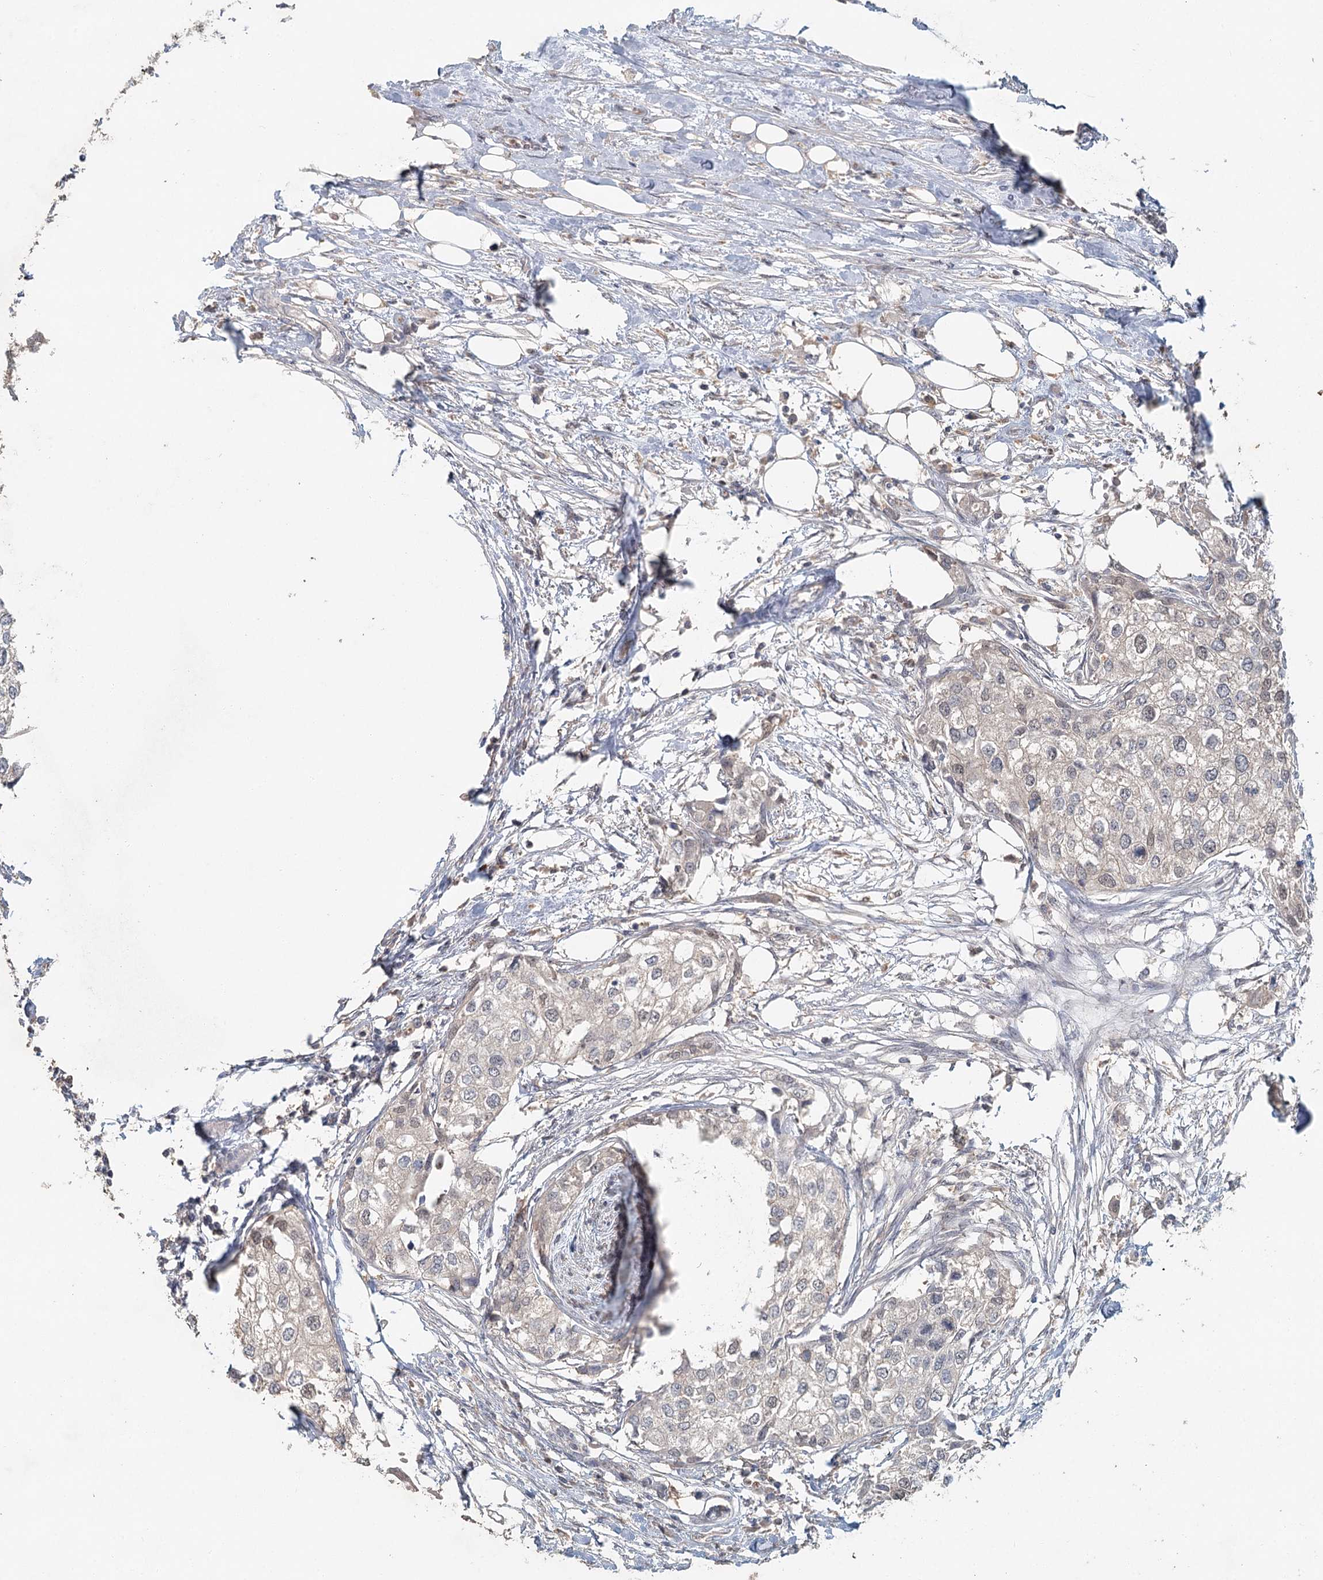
{"staining": {"intensity": "negative", "quantity": "none", "location": "none"}, "tissue": "urothelial cancer", "cell_type": "Tumor cells", "image_type": "cancer", "snomed": [{"axis": "morphology", "description": "Urothelial carcinoma, High grade"}, {"axis": "topography", "description": "Urinary bladder"}], "caption": "This is an IHC micrograph of urothelial carcinoma (high-grade). There is no positivity in tumor cells.", "gene": "ADK", "patient": {"sex": "male", "age": 64}}